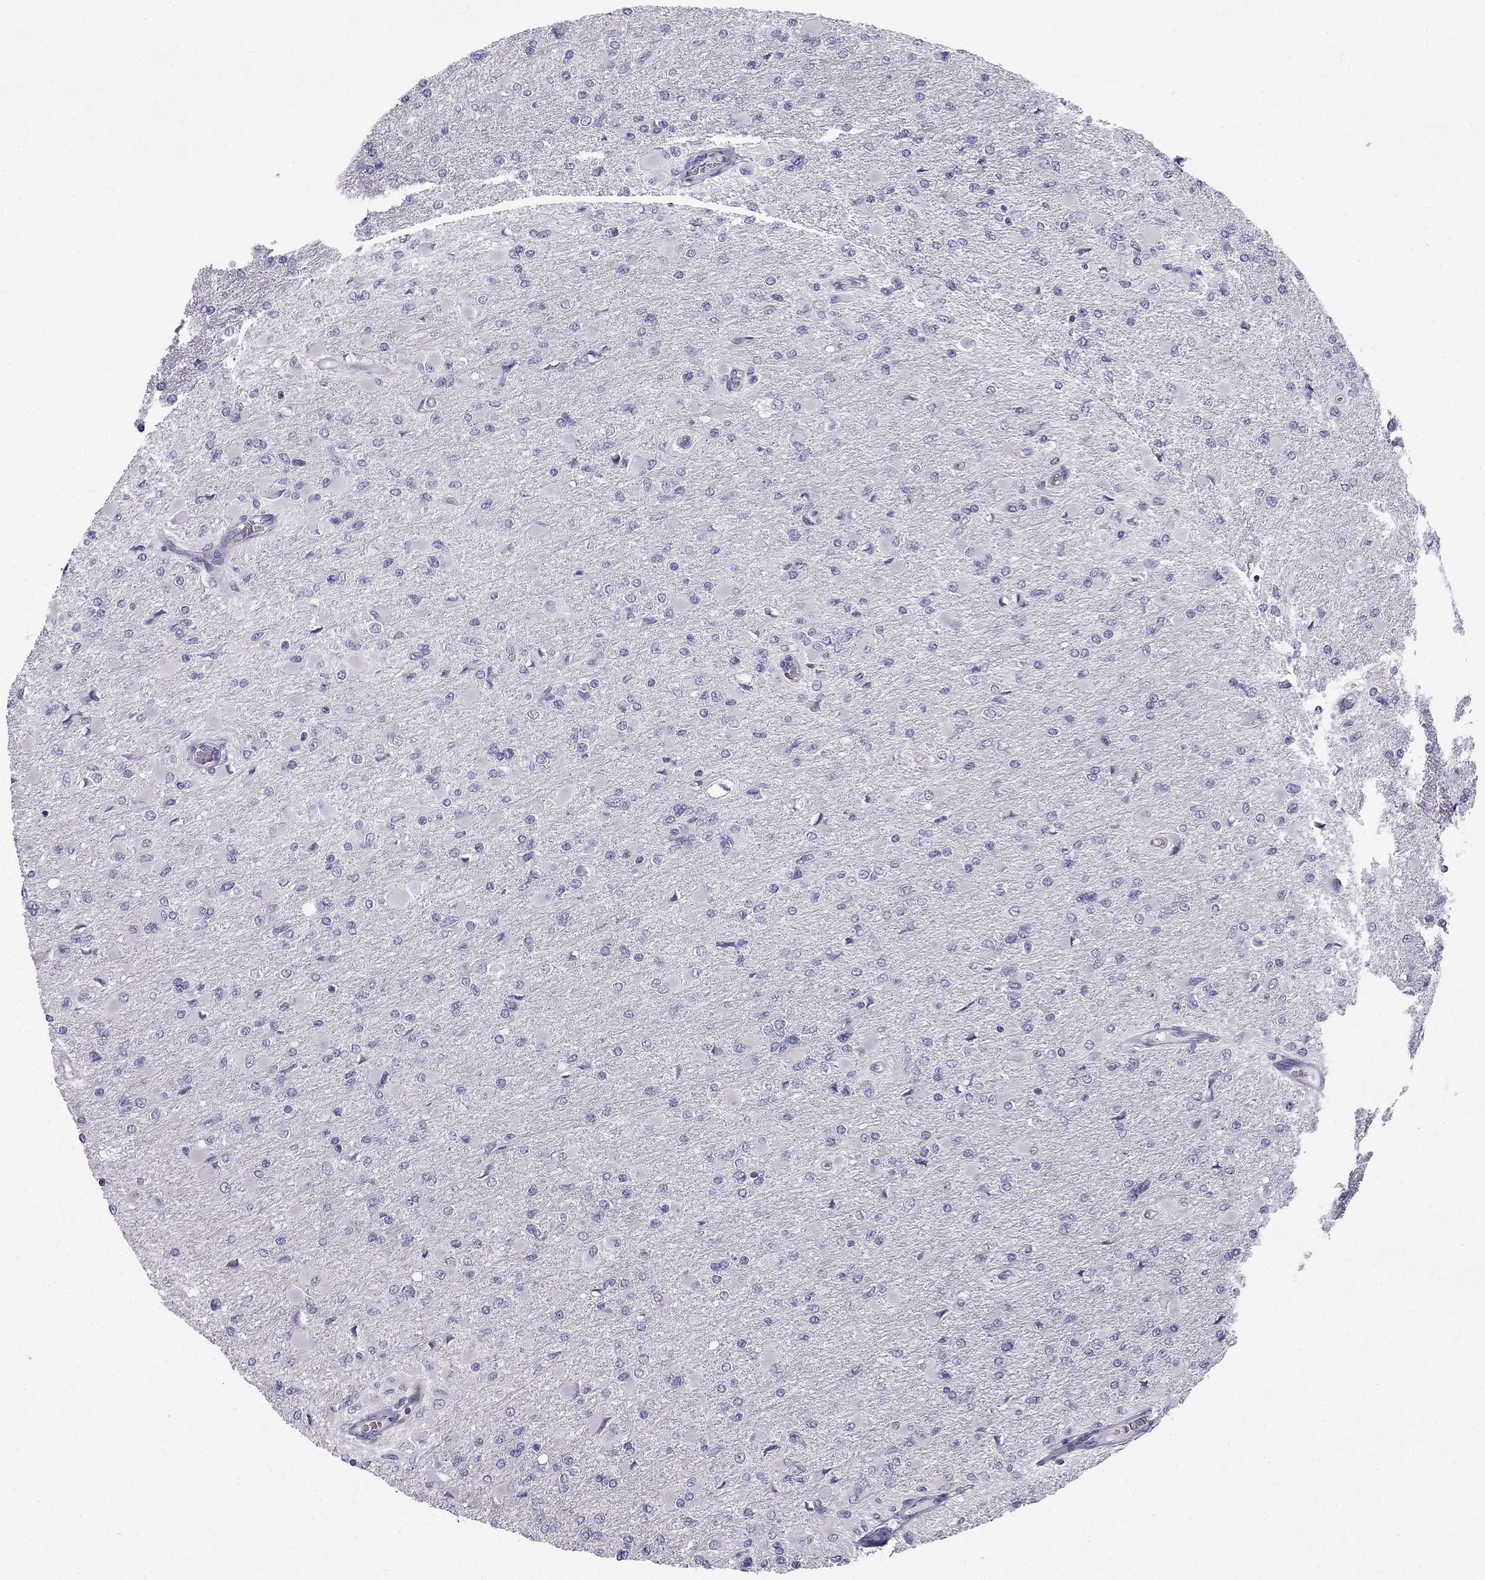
{"staining": {"intensity": "negative", "quantity": "none", "location": "none"}, "tissue": "glioma", "cell_type": "Tumor cells", "image_type": "cancer", "snomed": [{"axis": "morphology", "description": "Glioma, malignant, High grade"}, {"axis": "topography", "description": "Cerebral cortex"}], "caption": "The image exhibits no staining of tumor cells in malignant high-grade glioma.", "gene": "CFAP53", "patient": {"sex": "female", "age": 36}}